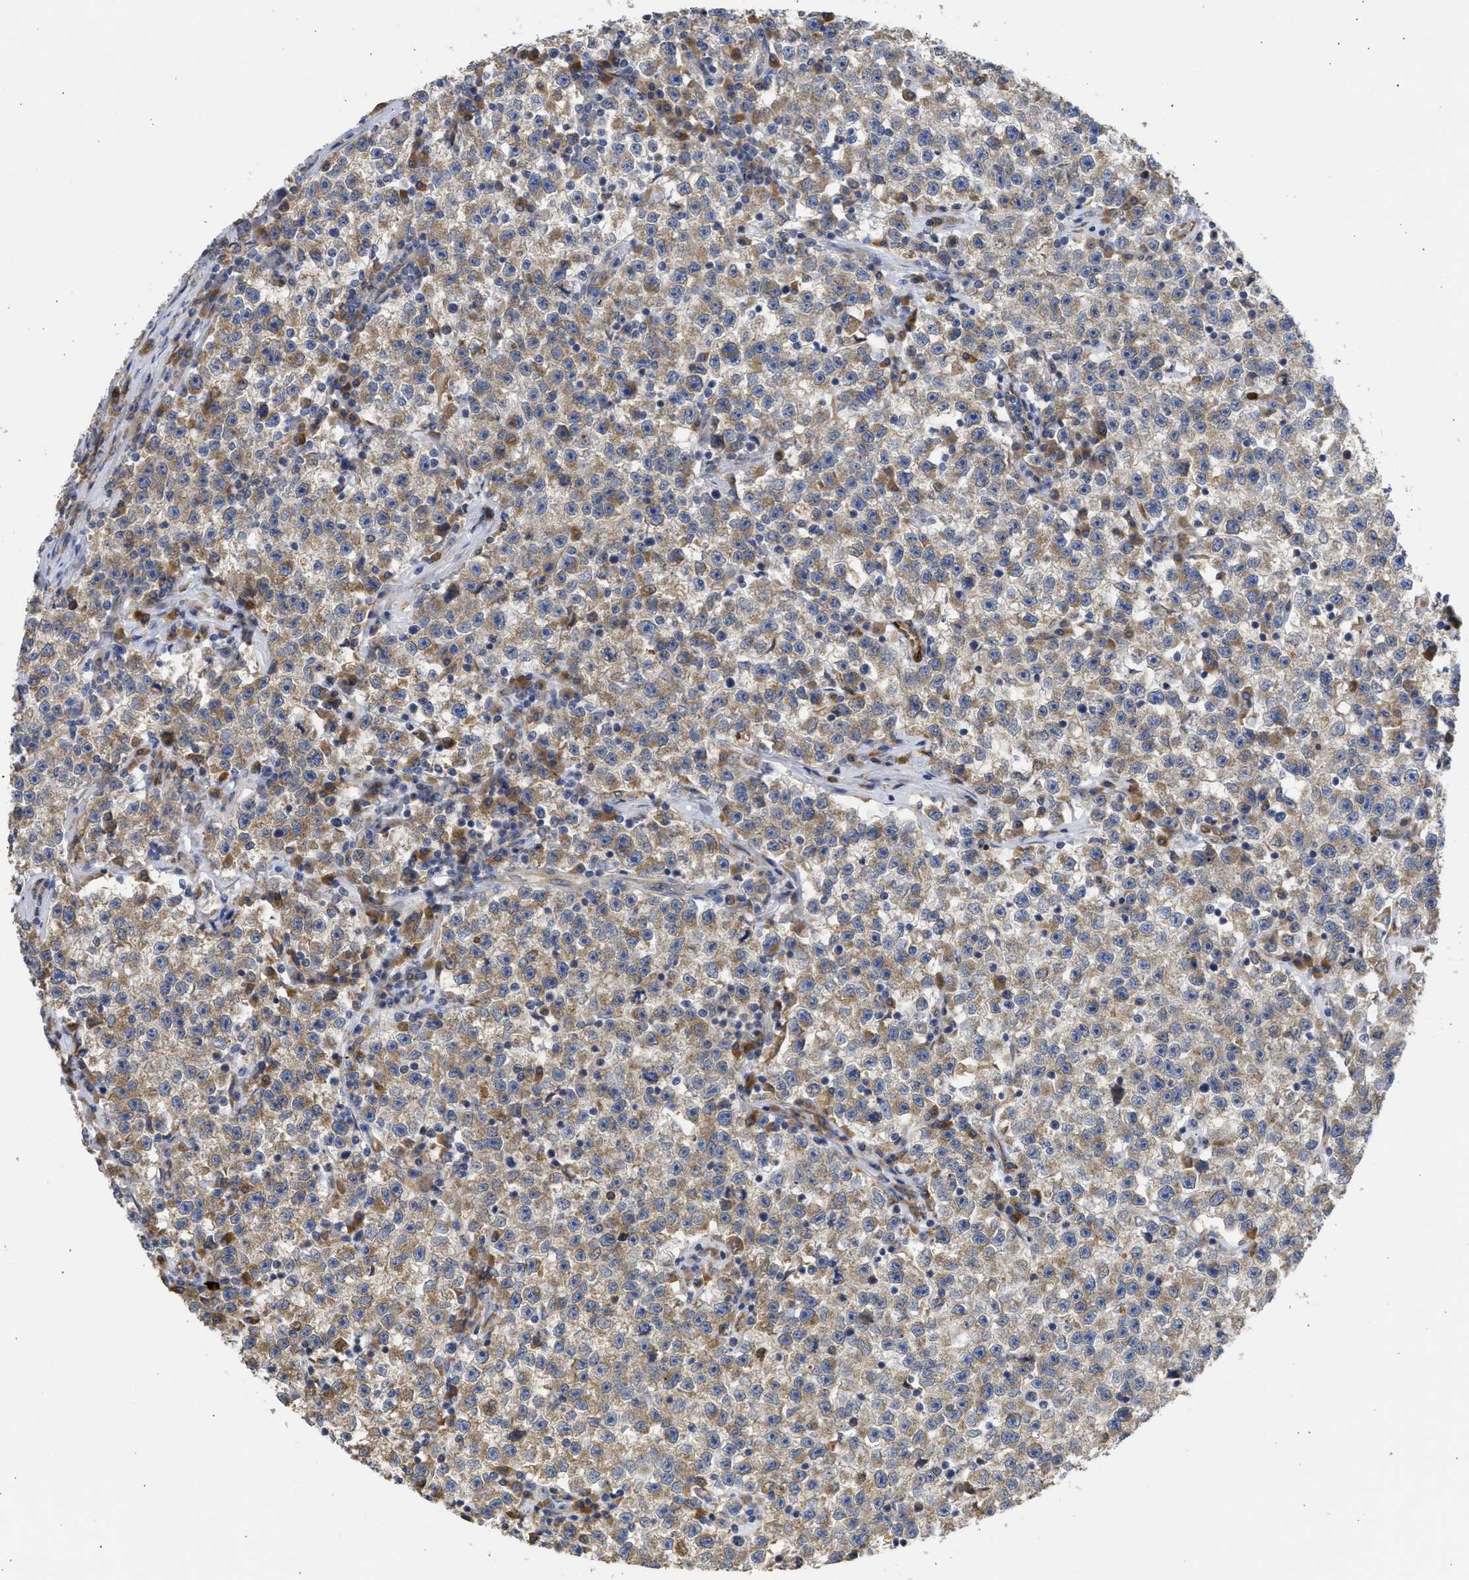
{"staining": {"intensity": "weak", "quantity": ">75%", "location": "cytoplasmic/membranous"}, "tissue": "testis cancer", "cell_type": "Tumor cells", "image_type": "cancer", "snomed": [{"axis": "morphology", "description": "Seminoma, NOS"}, {"axis": "topography", "description": "Testis"}], "caption": "Human testis seminoma stained with a brown dye shows weak cytoplasmic/membranous positive positivity in about >75% of tumor cells.", "gene": "TMED1", "patient": {"sex": "male", "age": 22}}